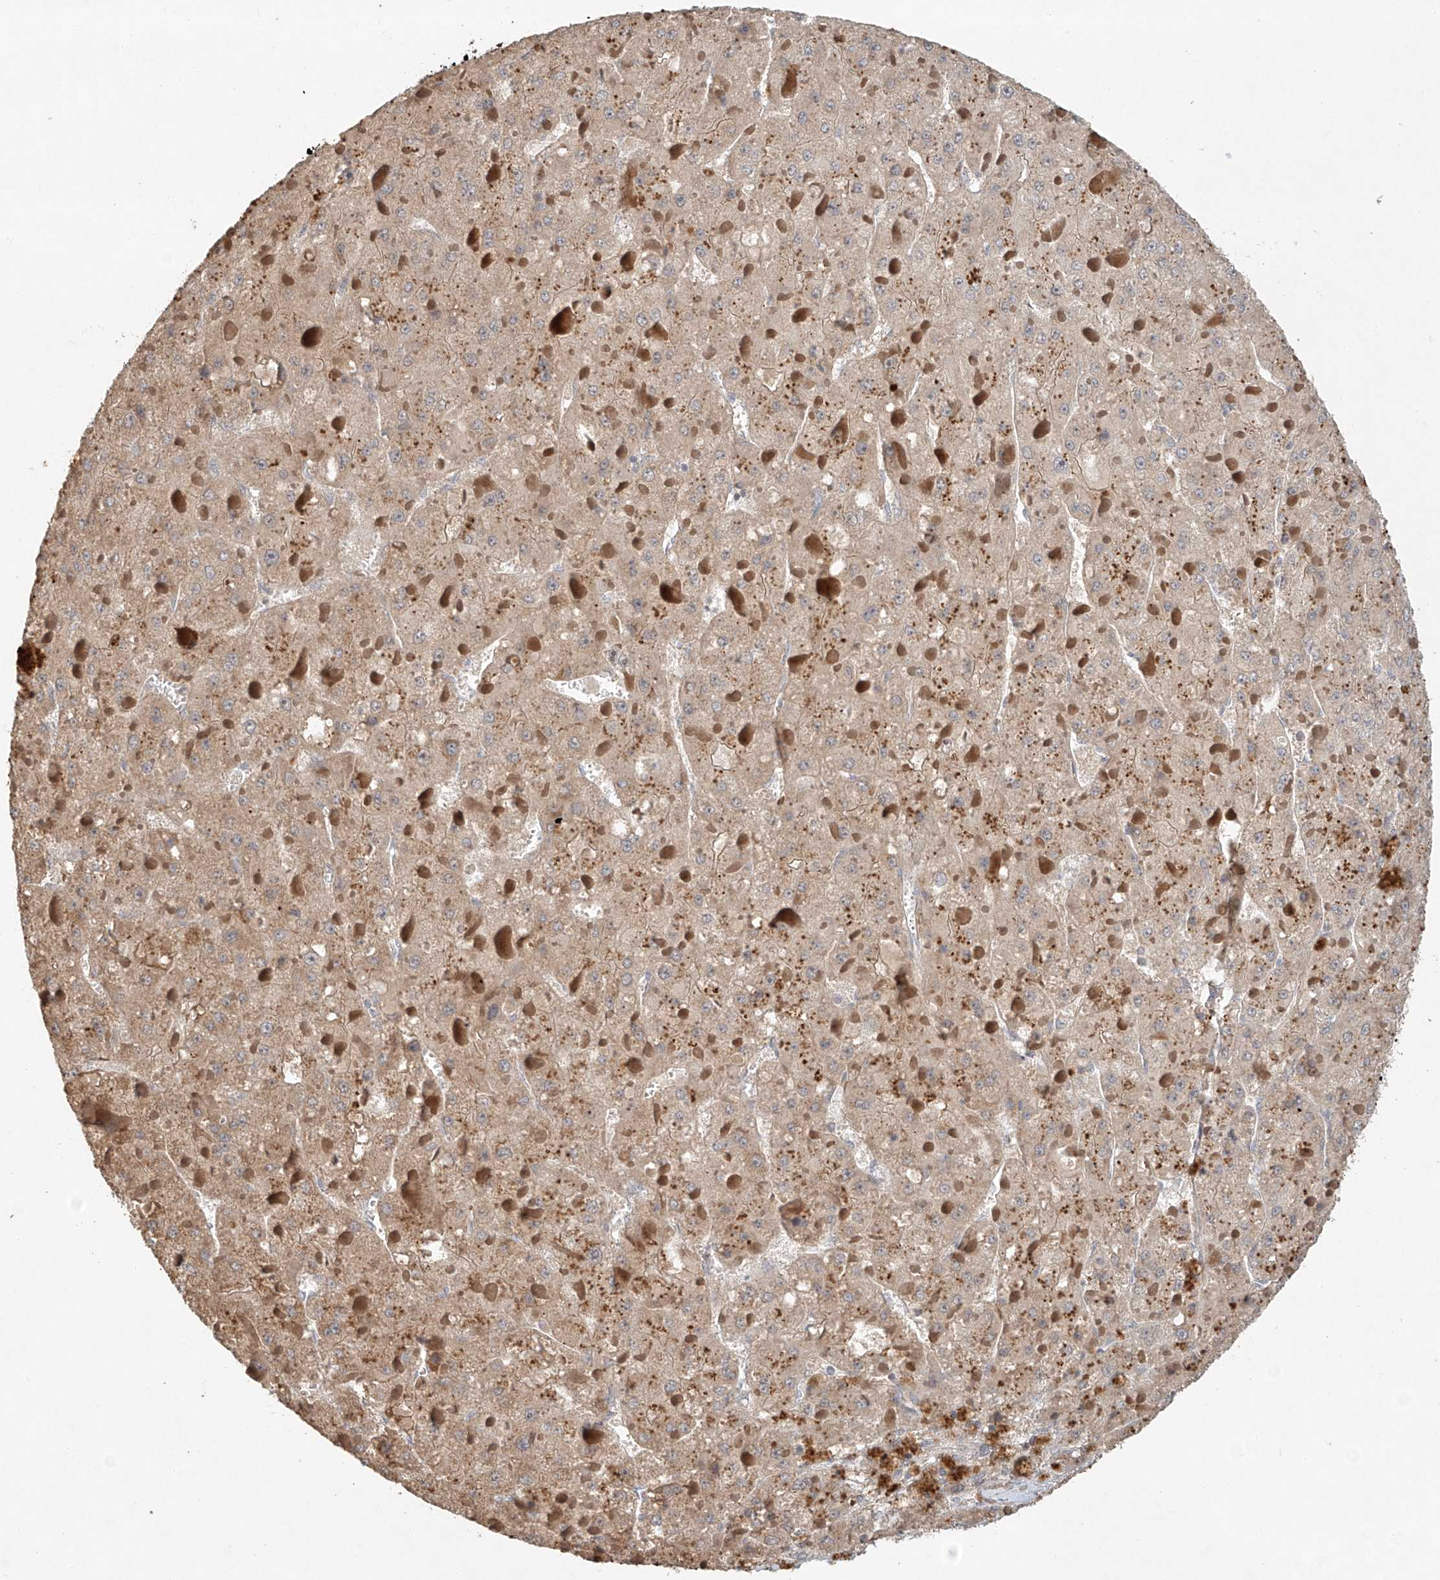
{"staining": {"intensity": "weak", "quantity": "25%-75%", "location": "cytoplasmic/membranous"}, "tissue": "liver cancer", "cell_type": "Tumor cells", "image_type": "cancer", "snomed": [{"axis": "morphology", "description": "Carcinoma, Hepatocellular, NOS"}, {"axis": "topography", "description": "Liver"}], "caption": "Protein staining exhibits weak cytoplasmic/membranous positivity in approximately 25%-75% of tumor cells in hepatocellular carcinoma (liver). The protein is shown in brown color, while the nuclei are stained blue.", "gene": "TMEM61", "patient": {"sex": "female", "age": 73}}